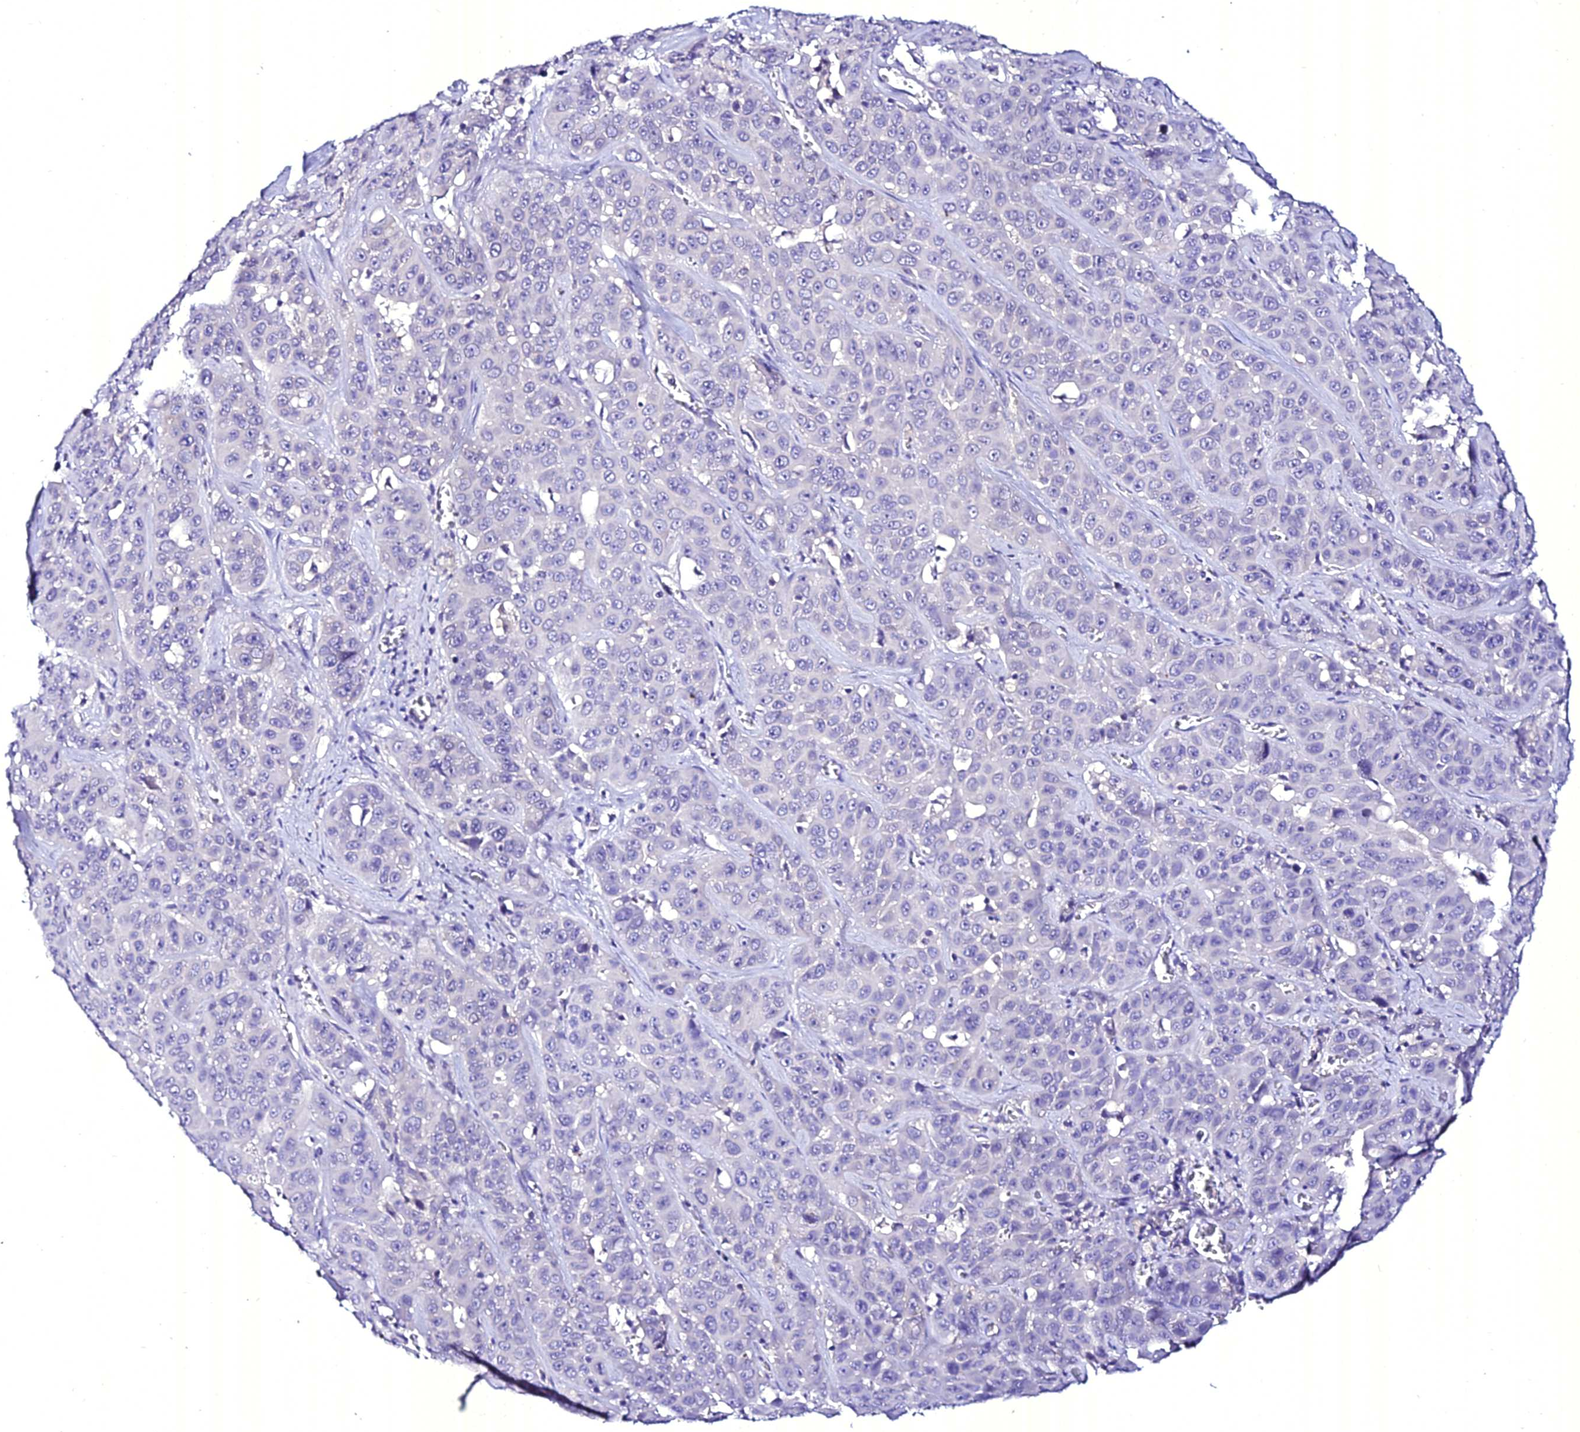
{"staining": {"intensity": "negative", "quantity": "none", "location": "none"}, "tissue": "liver cancer", "cell_type": "Tumor cells", "image_type": "cancer", "snomed": [{"axis": "morphology", "description": "Cholangiocarcinoma"}, {"axis": "topography", "description": "Liver"}], "caption": "There is no significant staining in tumor cells of liver cancer (cholangiocarcinoma). (Brightfield microscopy of DAB (3,3'-diaminobenzidine) immunohistochemistry at high magnification).", "gene": "ATG16L2", "patient": {"sex": "female", "age": 52}}